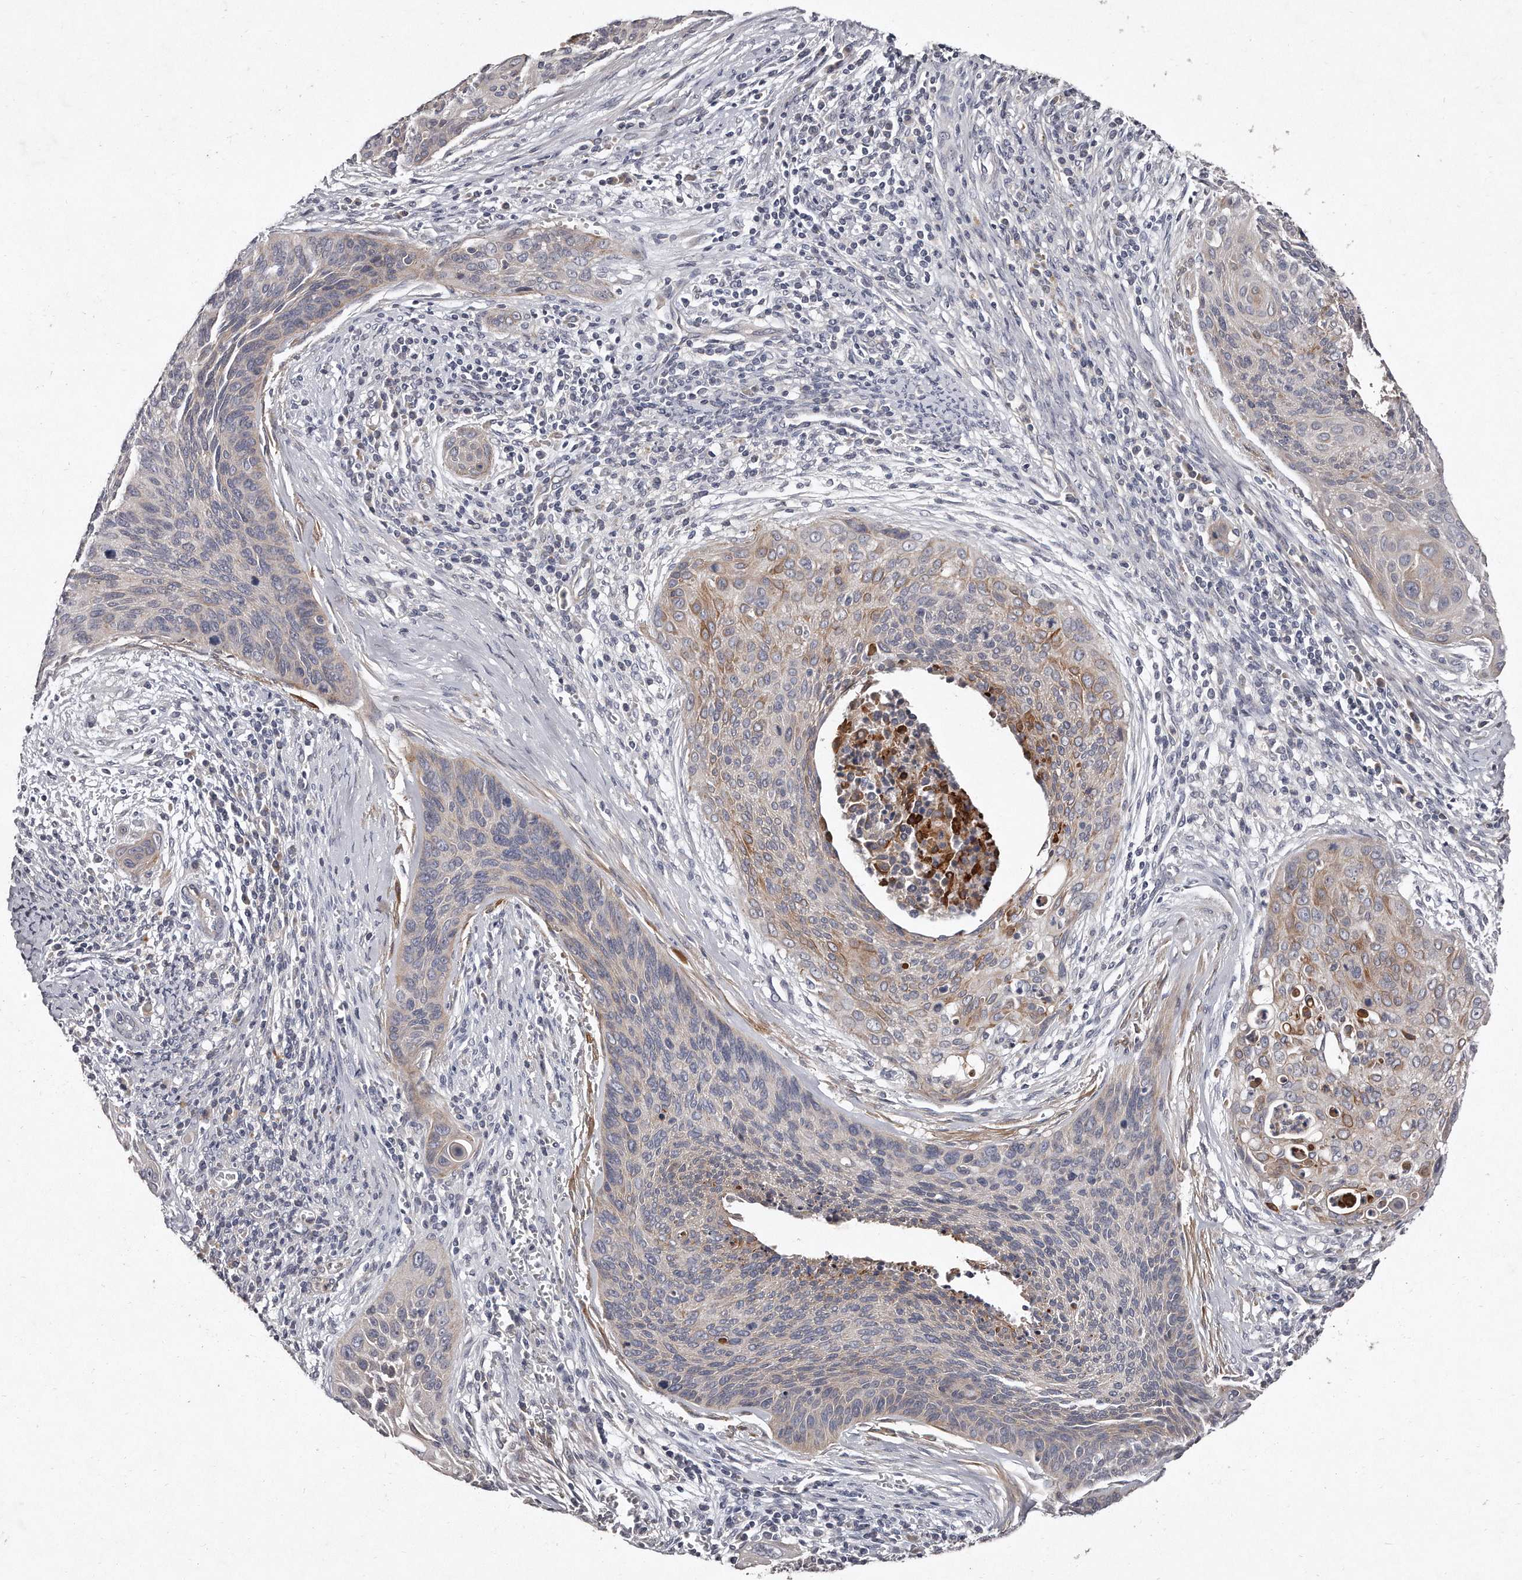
{"staining": {"intensity": "moderate", "quantity": "<25%", "location": "cytoplasmic/membranous"}, "tissue": "cervical cancer", "cell_type": "Tumor cells", "image_type": "cancer", "snomed": [{"axis": "morphology", "description": "Squamous cell carcinoma, NOS"}, {"axis": "topography", "description": "Cervix"}], "caption": "A brown stain shows moderate cytoplasmic/membranous expression of a protein in cervical cancer (squamous cell carcinoma) tumor cells. The protein is shown in brown color, while the nuclei are stained blue.", "gene": "TECR", "patient": {"sex": "female", "age": 55}}